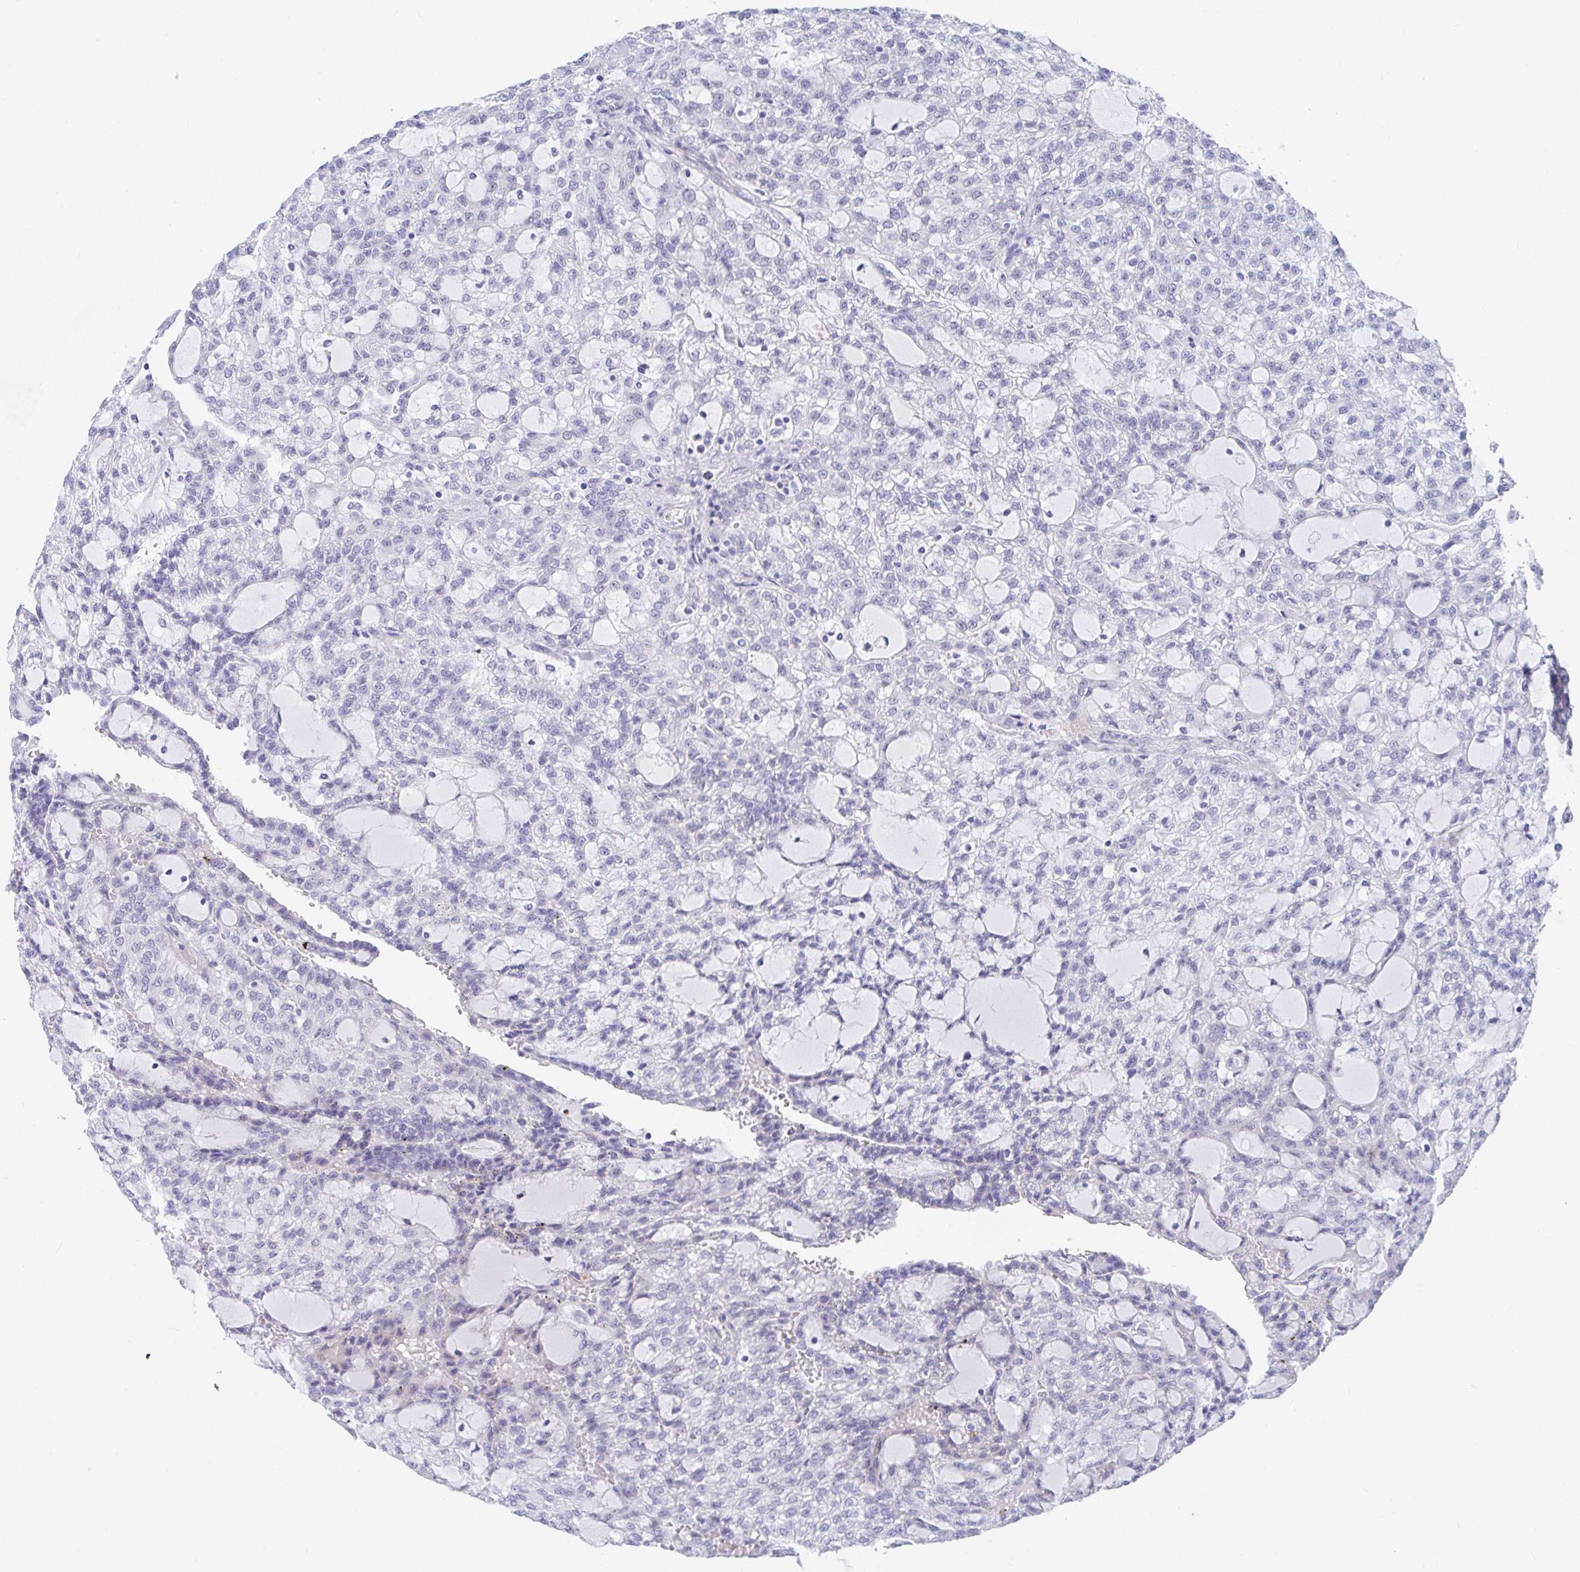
{"staining": {"intensity": "negative", "quantity": "none", "location": "none"}, "tissue": "renal cancer", "cell_type": "Tumor cells", "image_type": "cancer", "snomed": [{"axis": "morphology", "description": "Adenocarcinoma, NOS"}, {"axis": "topography", "description": "Kidney"}], "caption": "High magnification brightfield microscopy of renal cancer (adenocarcinoma) stained with DAB (brown) and counterstained with hematoxylin (blue): tumor cells show no significant expression.", "gene": "DAOA", "patient": {"sex": "male", "age": 63}}